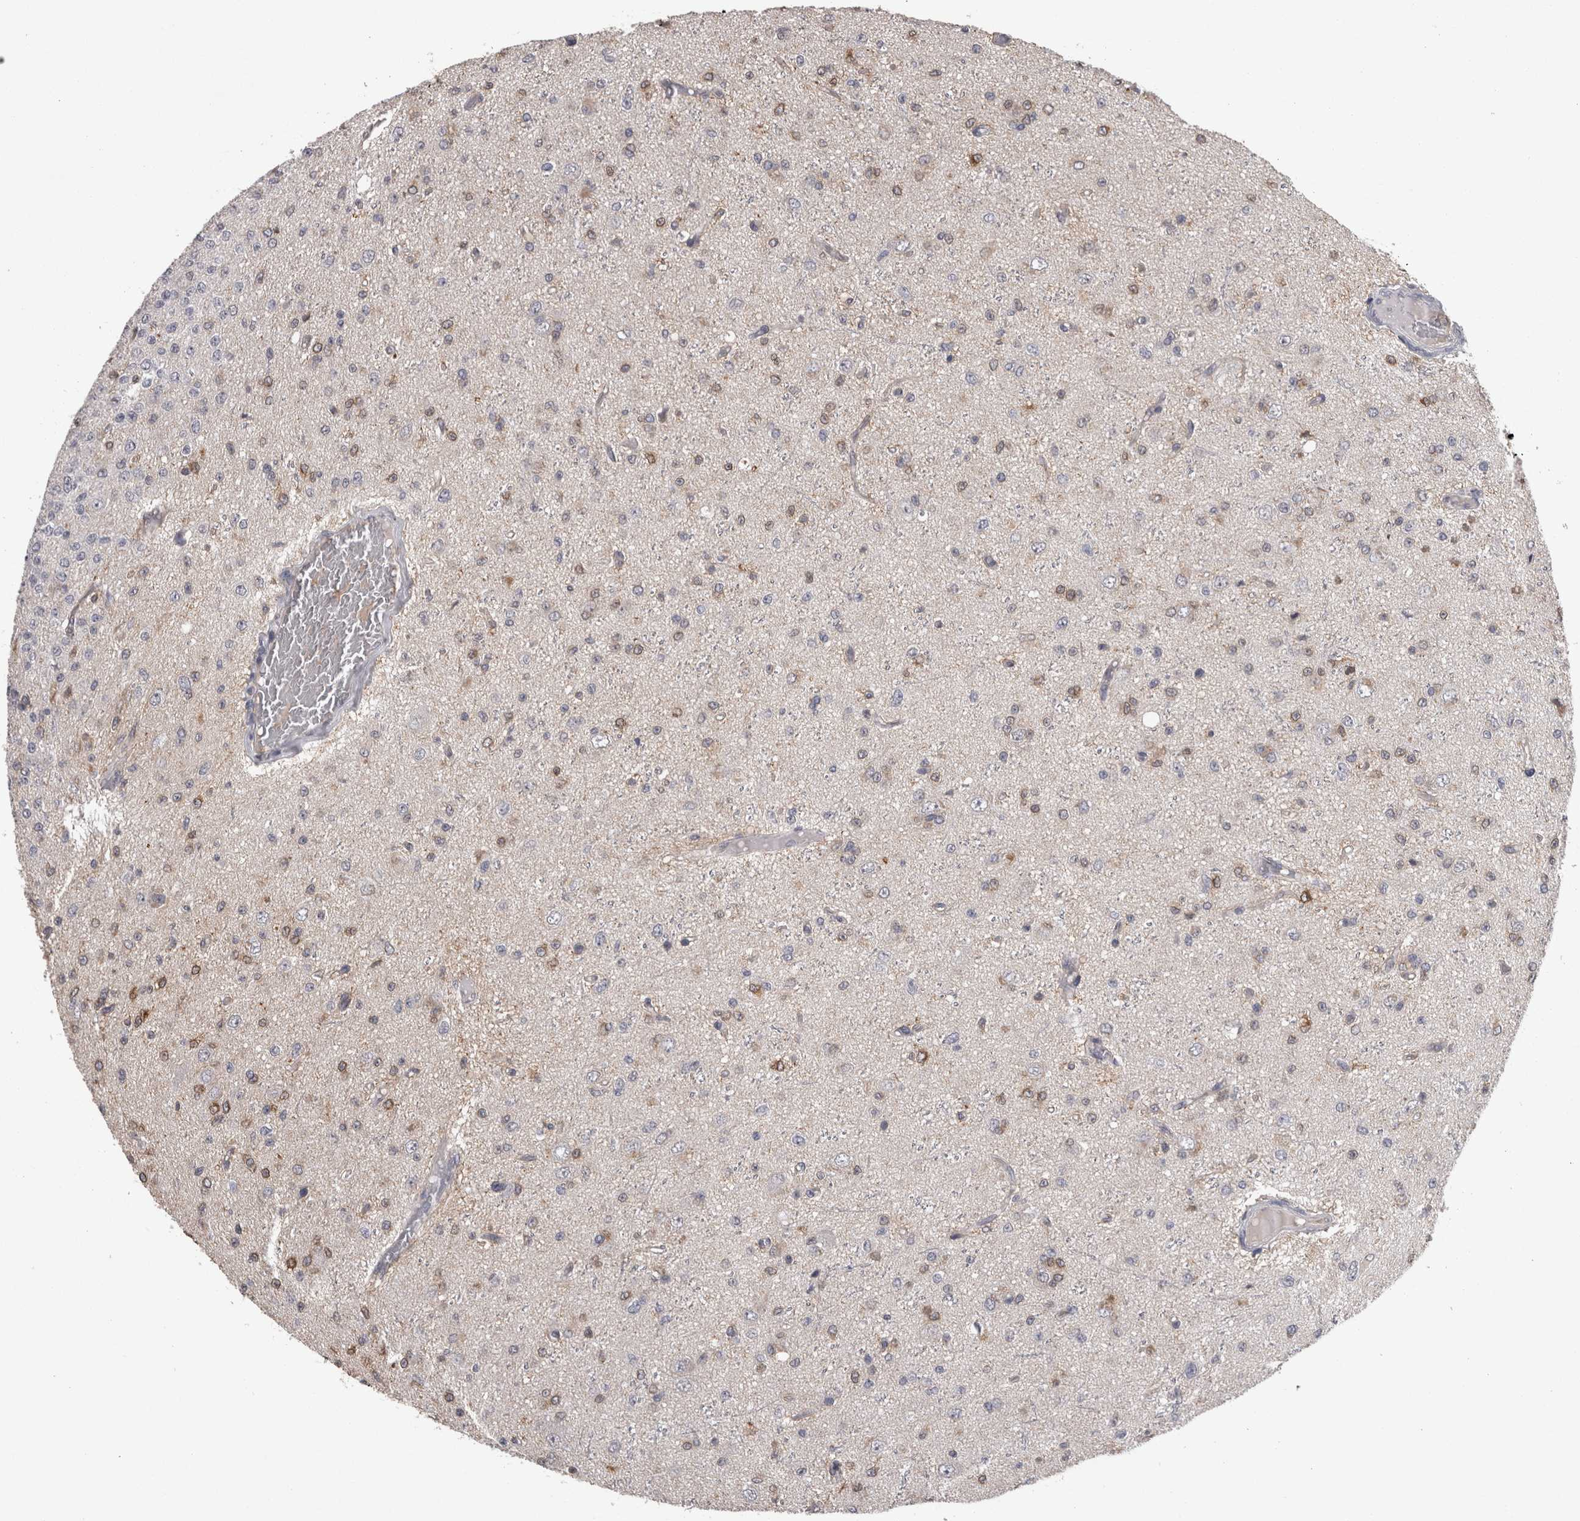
{"staining": {"intensity": "weak", "quantity": "25%-75%", "location": "cytoplasmic/membranous"}, "tissue": "glioma", "cell_type": "Tumor cells", "image_type": "cancer", "snomed": [{"axis": "morphology", "description": "Glioma, malignant, High grade"}, {"axis": "topography", "description": "pancreas cauda"}], "caption": "About 25%-75% of tumor cells in human malignant glioma (high-grade) show weak cytoplasmic/membranous protein expression as visualized by brown immunohistochemical staining.", "gene": "PON3", "patient": {"sex": "male", "age": 60}}